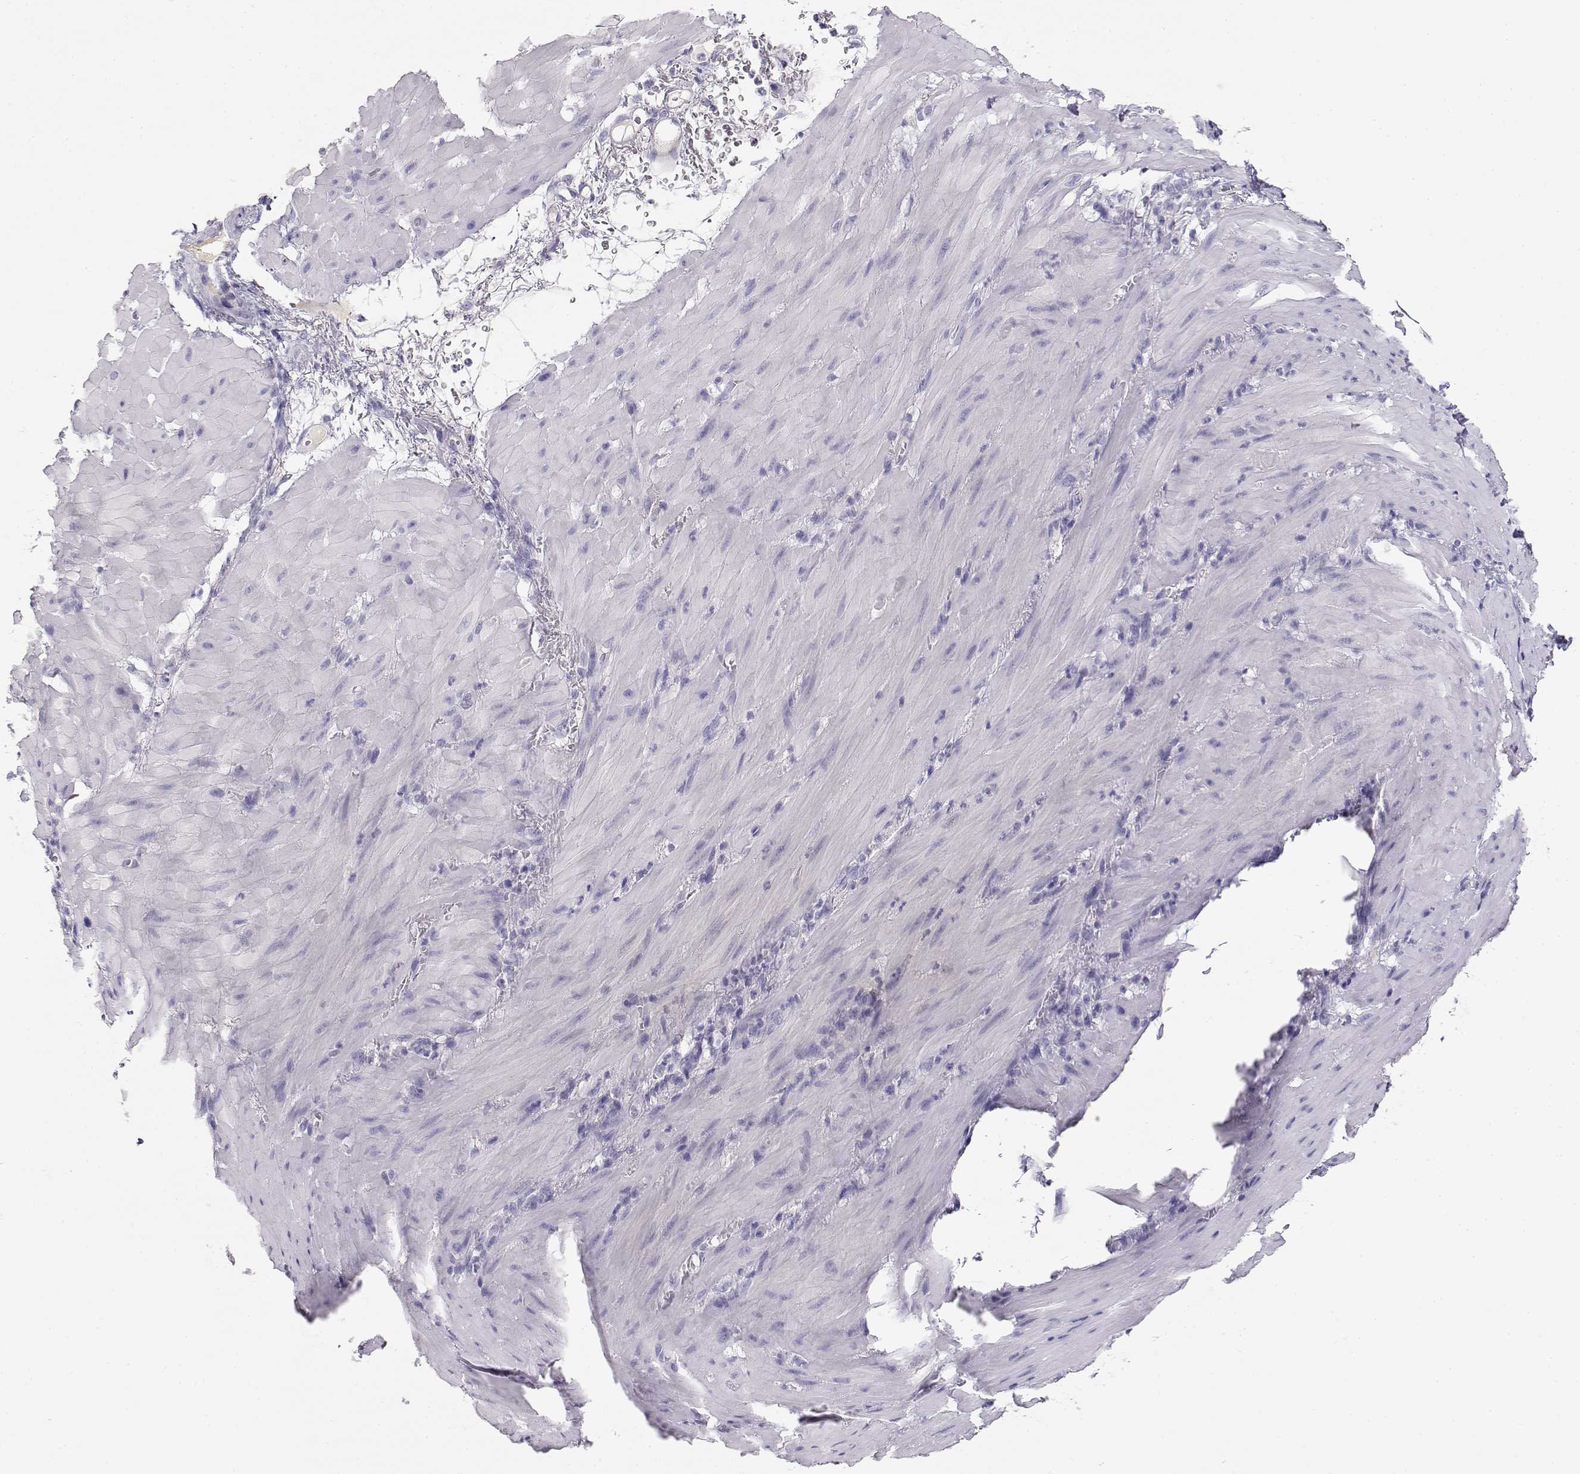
{"staining": {"intensity": "negative", "quantity": "none", "location": "none"}, "tissue": "stomach cancer", "cell_type": "Tumor cells", "image_type": "cancer", "snomed": [{"axis": "morphology", "description": "Normal tissue, NOS"}, {"axis": "morphology", "description": "Adenocarcinoma, NOS"}, {"axis": "topography", "description": "Esophagus"}, {"axis": "topography", "description": "Stomach, upper"}], "caption": "IHC of human adenocarcinoma (stomach) demonstrates no expression in tumor cells.", "gene": "GPR174", "patient": {"sex": "male", "age": 74}}